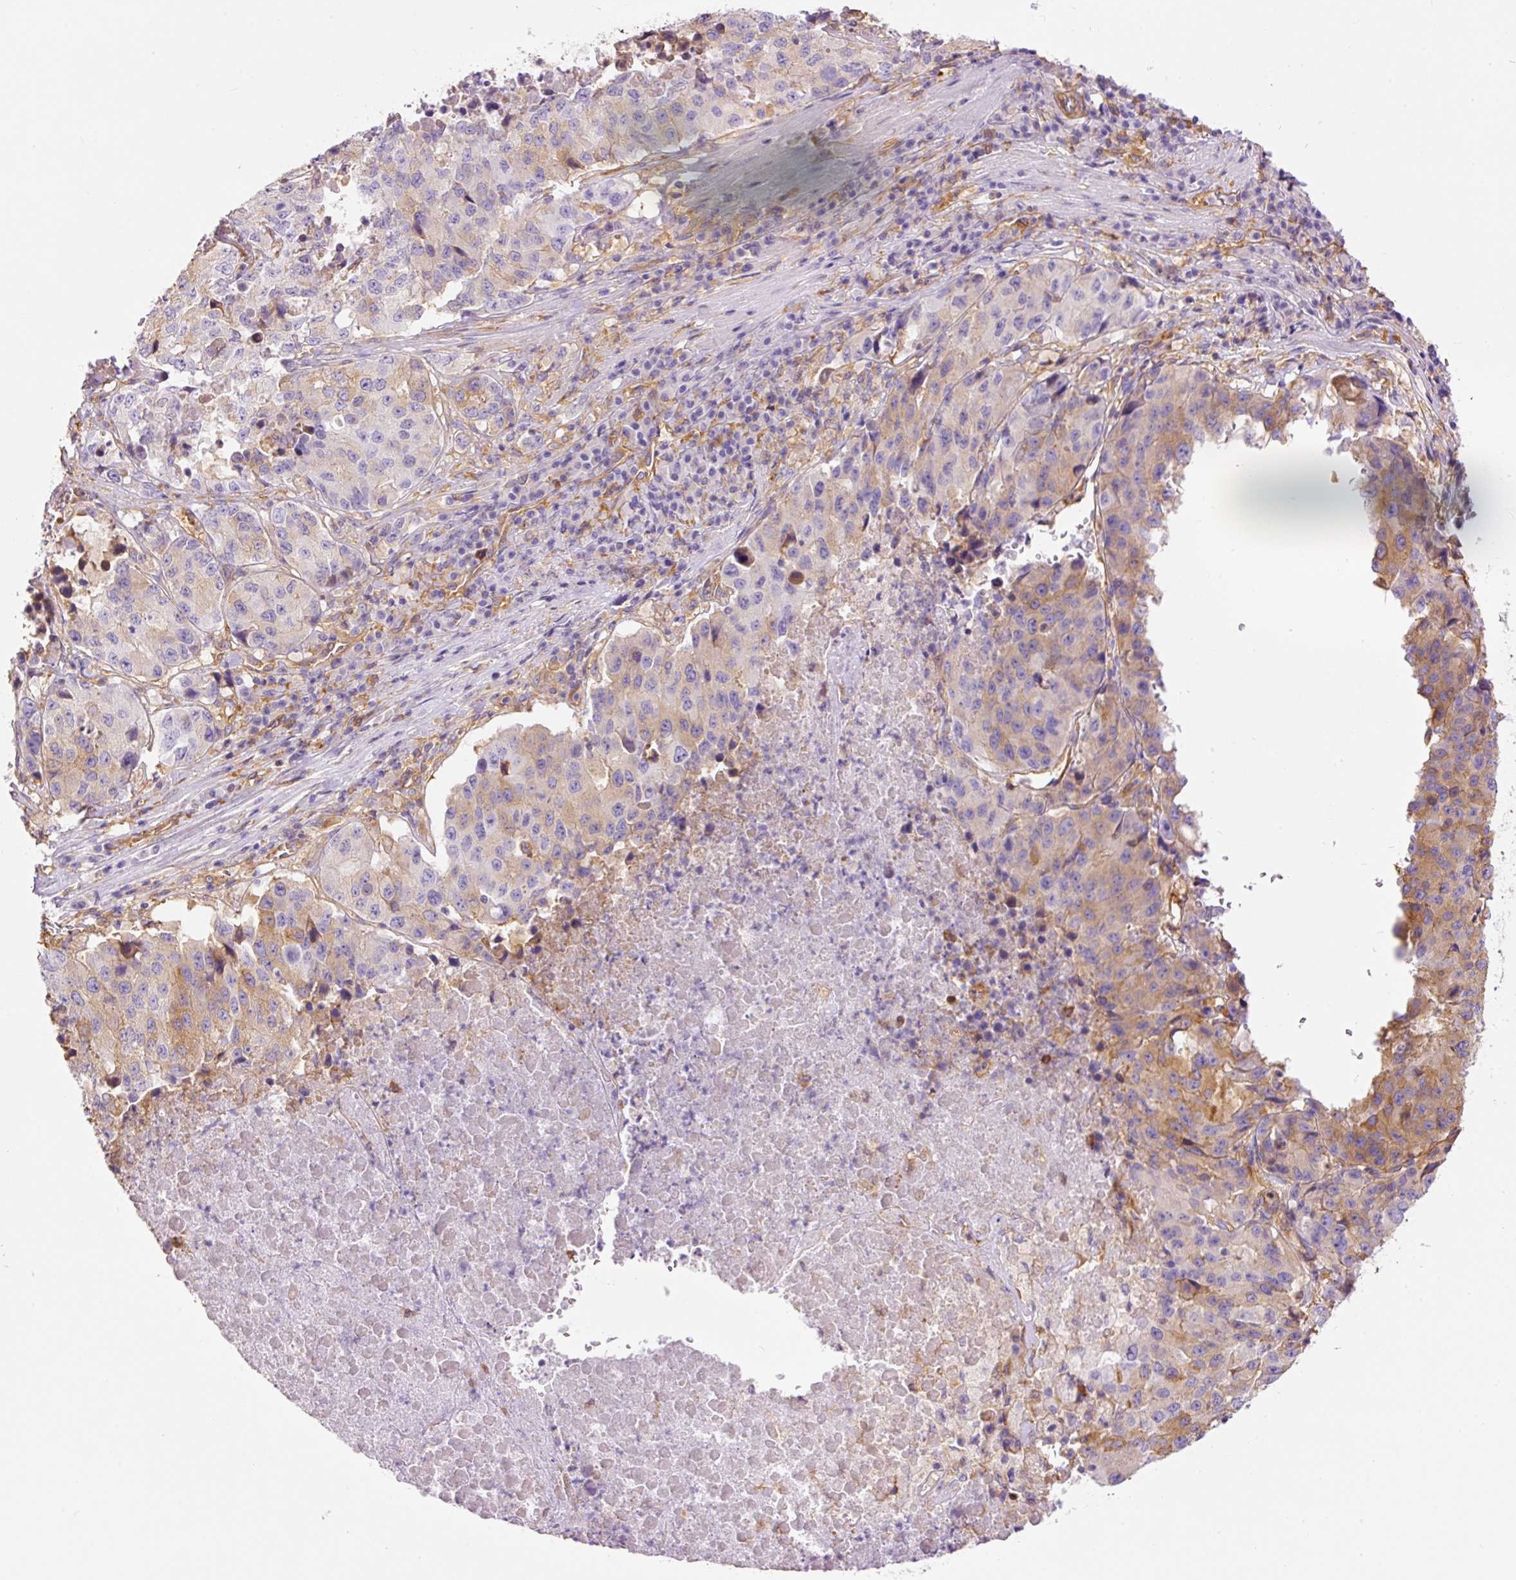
{"staining": {"intensity": "weak", "quantity": "<25%", "location": "cytoplasmic/membranous"}, "tissue": "stomach cancer", "cell_type": "Tumor cells", "image_type": "cancer", "snomed": [{"axis": "morphology", "description": "Adenocarcinoma, NOS"}, {"axis": "topography", "description": "Stomach"}], "caption": "This is an immunohistochemistry histopathology image of stomach cancer (adenocarcinoma). There is no positivity in tumor cells.", "gene": "IL10RB", "patient": {"sex": "male", "age": 71}}